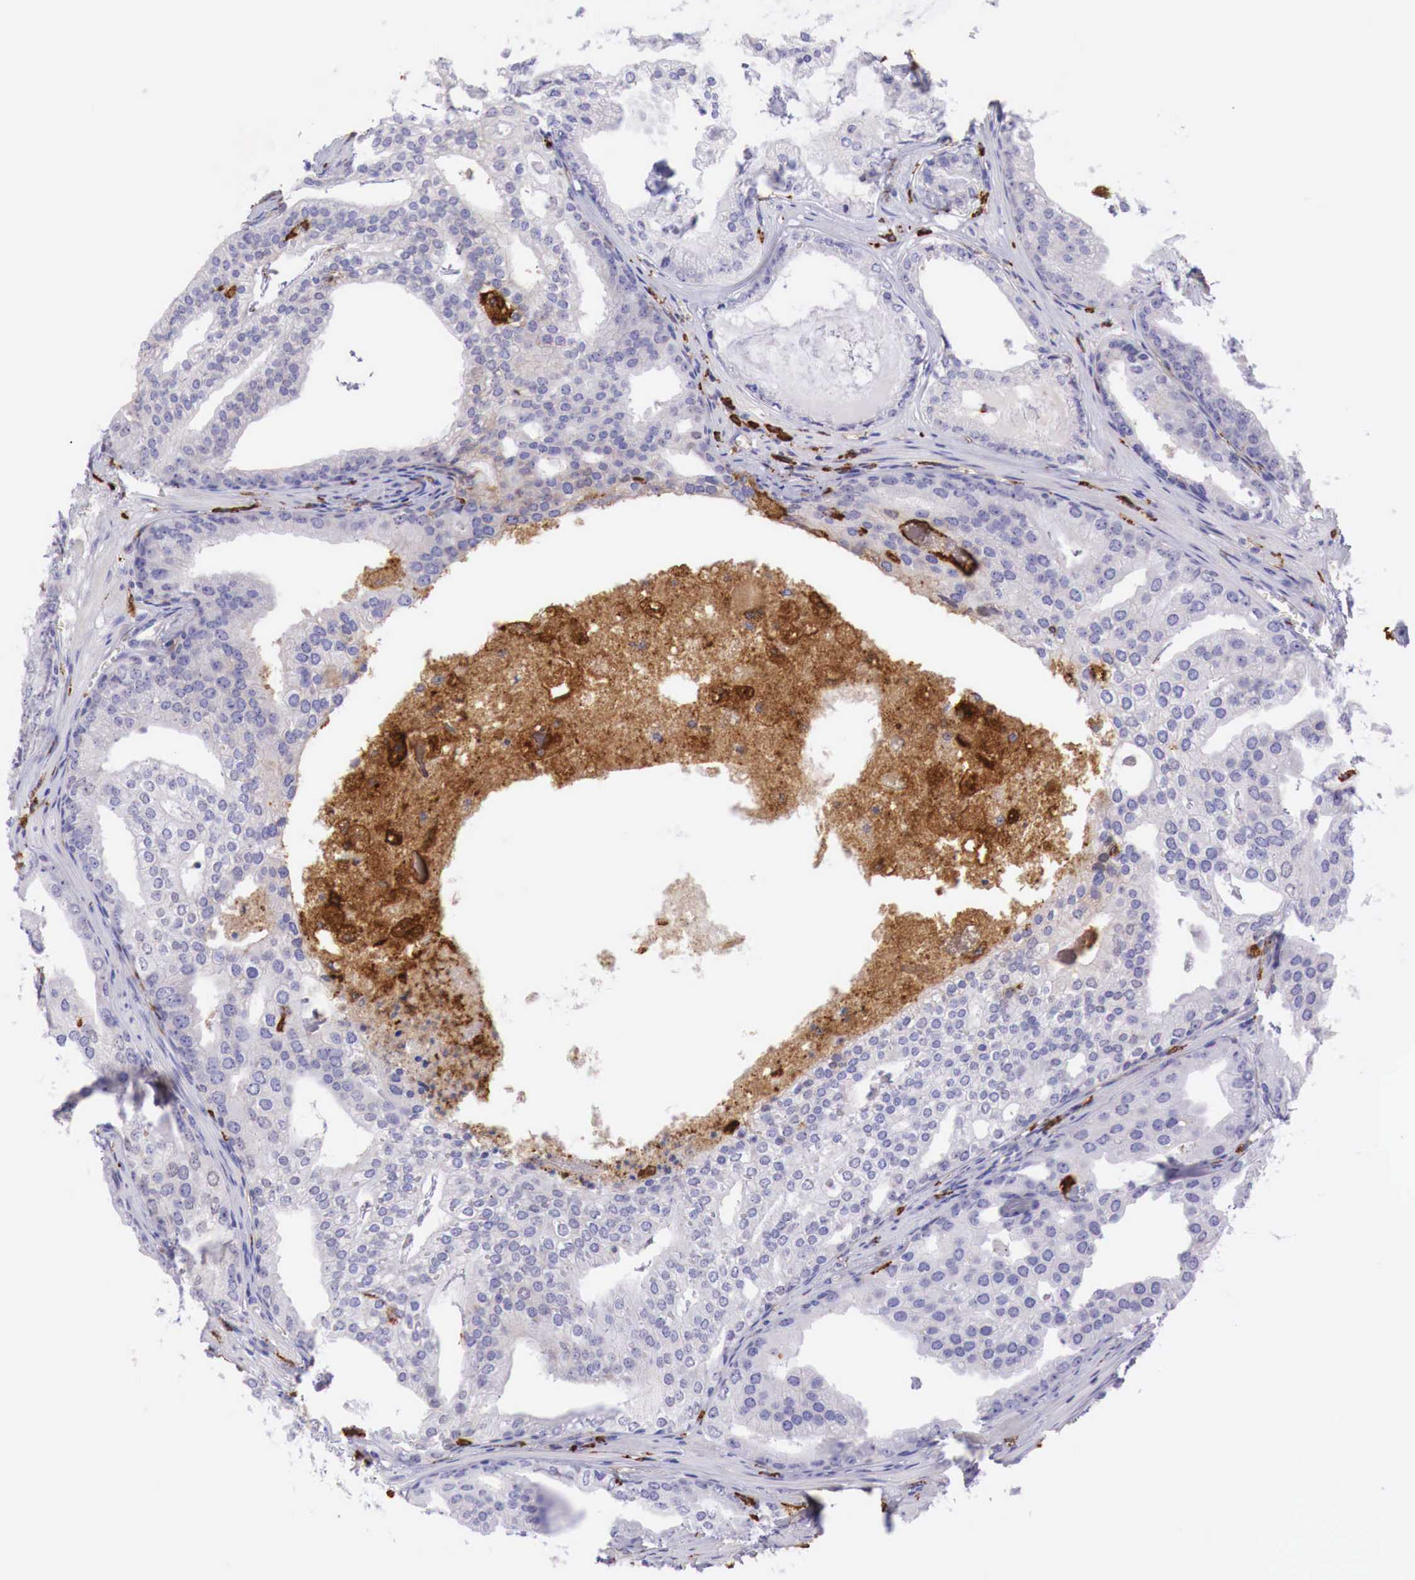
{"staining": {"intensity": "negative", "quantity": "none", "location": "none"}, "tissue": "prostate cancer", "cell_type": "Tumor cells", "image_type": "cancer", "snomed": [{"axis": "morphology", "description": "Adenocarcinoma, High grade"}, {"axis": "topography", "description": "Prostate"}], "caption": "This histopathology image is of prostate high-grade adenocarcinoma stained with immunohistochemistry to label a protein in brown with the nuclei are counter-stained blue. There is no staining in tumor cells.", "gene": "MSR1", "patient": {"sex": "male", "age": 56}}